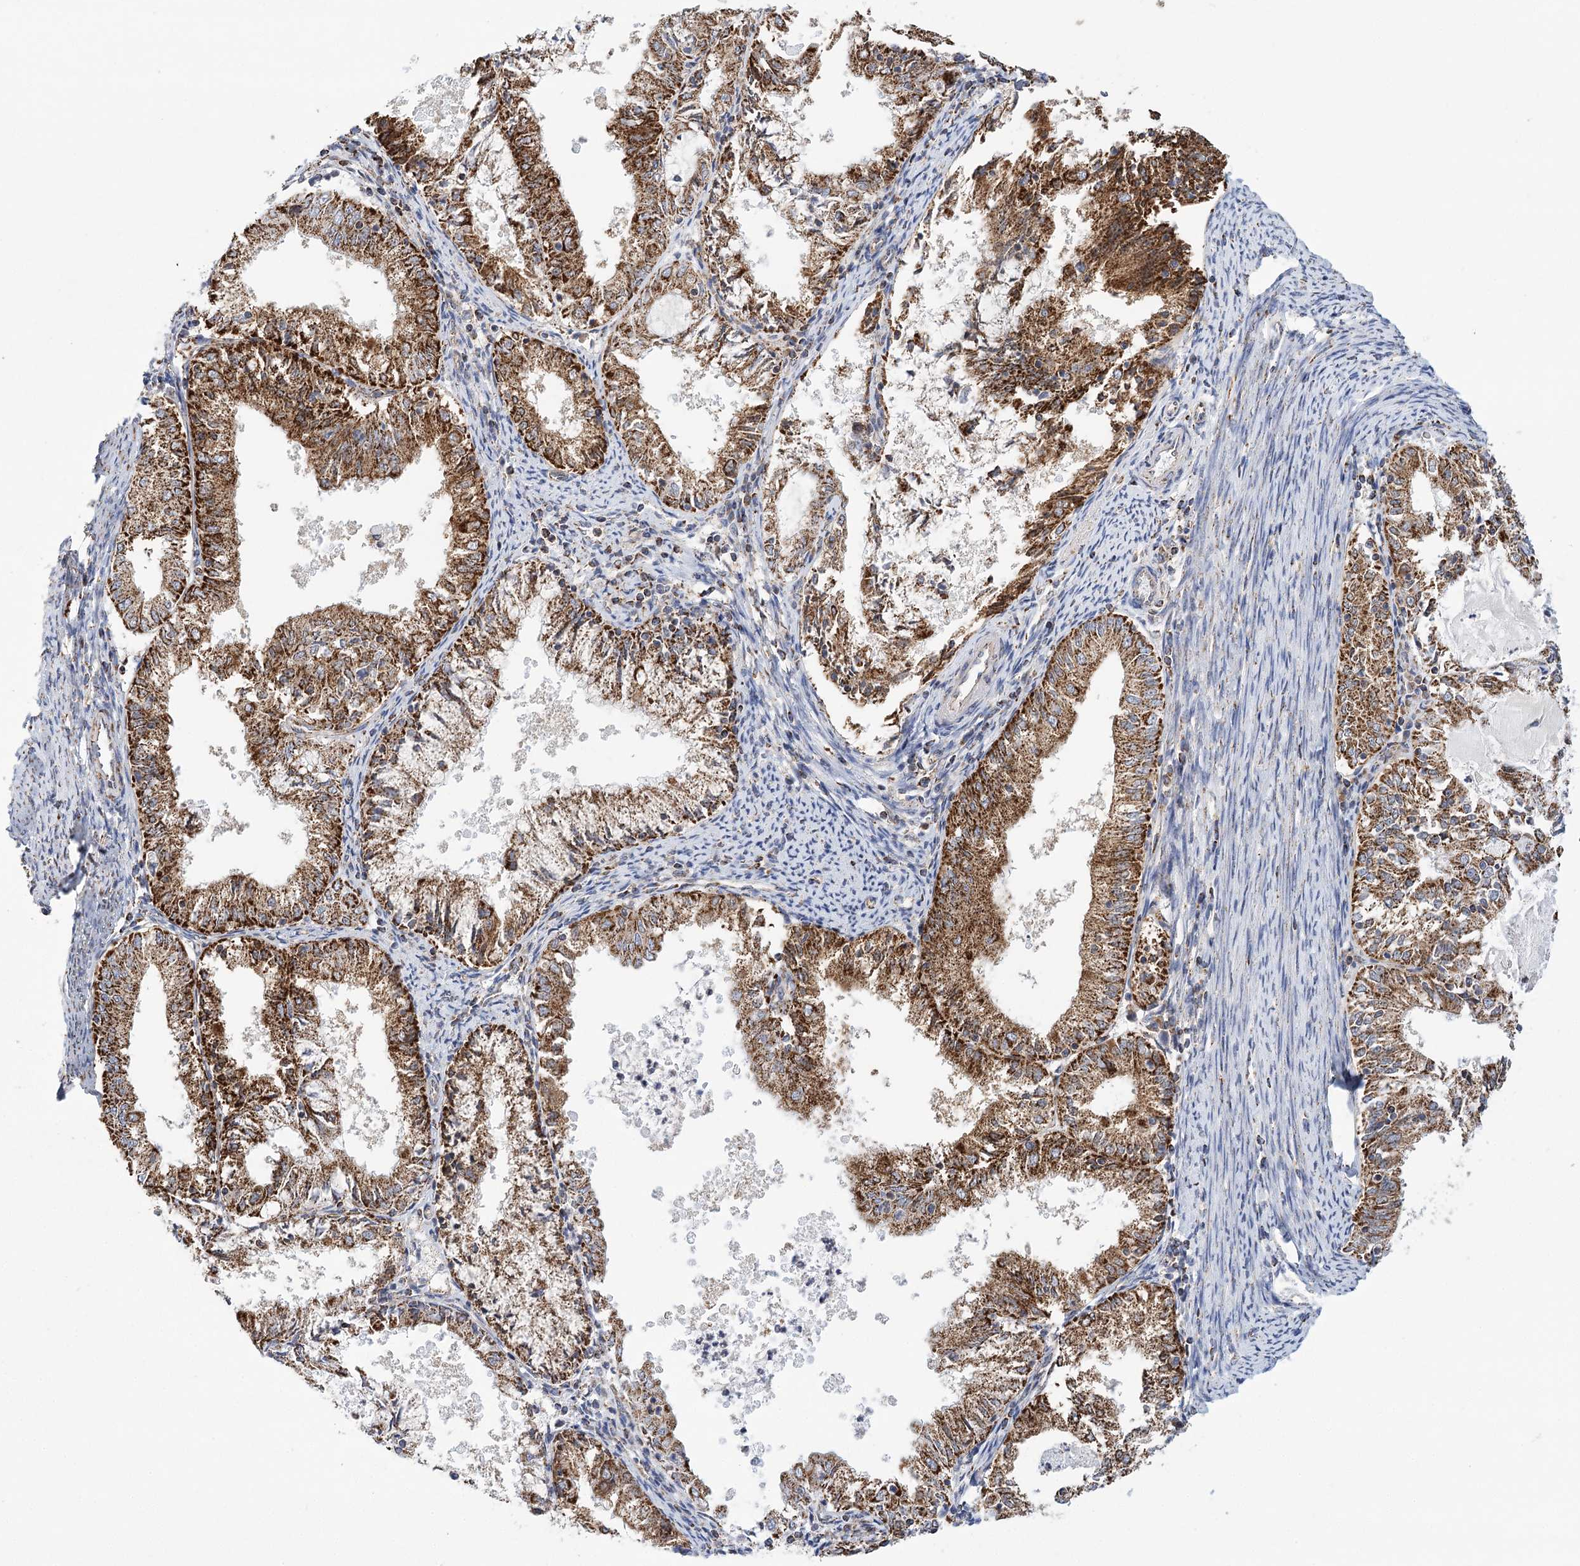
{"staining": {"intensity": "strong", "quantity": ">75%", "location": "cytoplasmic/membranous"}, "tissue": "endometrial cancer", "cell_type": "Tumor cells", "image_type": "cancer", "snomed": [{"axis": "morphology", "description": "Adenocarcinoma, NOS"}, {"axis": "topography", "description": "Endometrium"}], "caption": "The micrograph exhibits a brown stain indicating the presence of a protein in the cytoplasmic/membranous of tumor cells in endometrial cancer.", "gene": "LSS", "patient": {"sex": "female", "age": 57}}